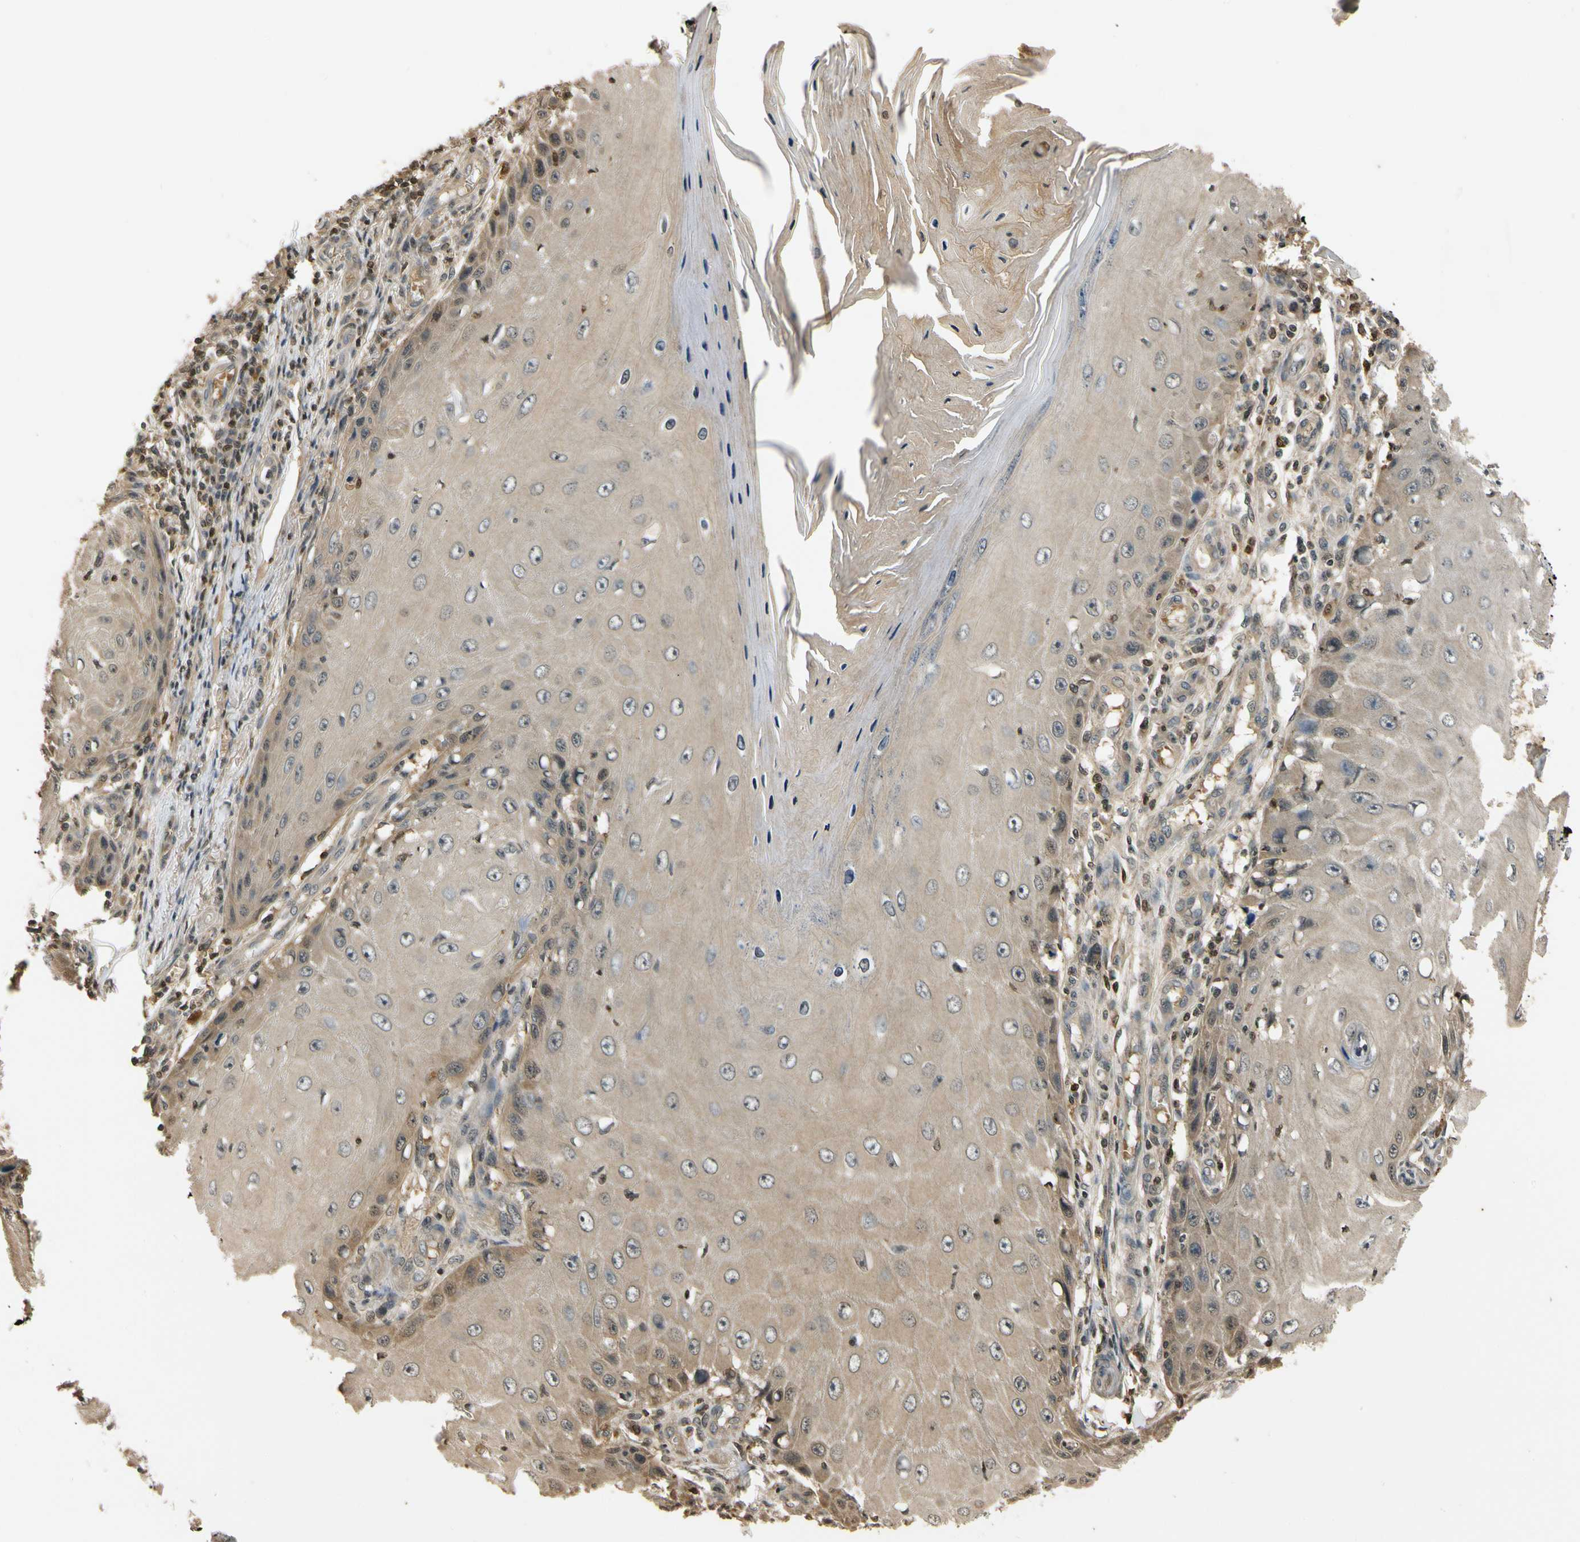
{"staining": {"intensity": "weak", "quantity": ">75%", "location": "cytoplasmic/membranous"}, "tissue": "skin cancer", "cell_type": "Tumor cells", "image_type": "cancer", "snomed": [{"axis": "morphology", "description": "Squamous cell carcinoma, NOS"}, {"axis": "topography", "description": "Skin"}], "caption": "Immunohistochemistry (IHC) photomicrograph of neoplastic tissue: skin squamous cell carcinoma stained using IHC shows low levels of weak protein expression localized specifically in the cytoplasmic/membranous of tumor cells, appearing as a cytoplasmic/membranous brown color.", "gene": "SOD1", "patient": {"sex": "female", "age": 73}}